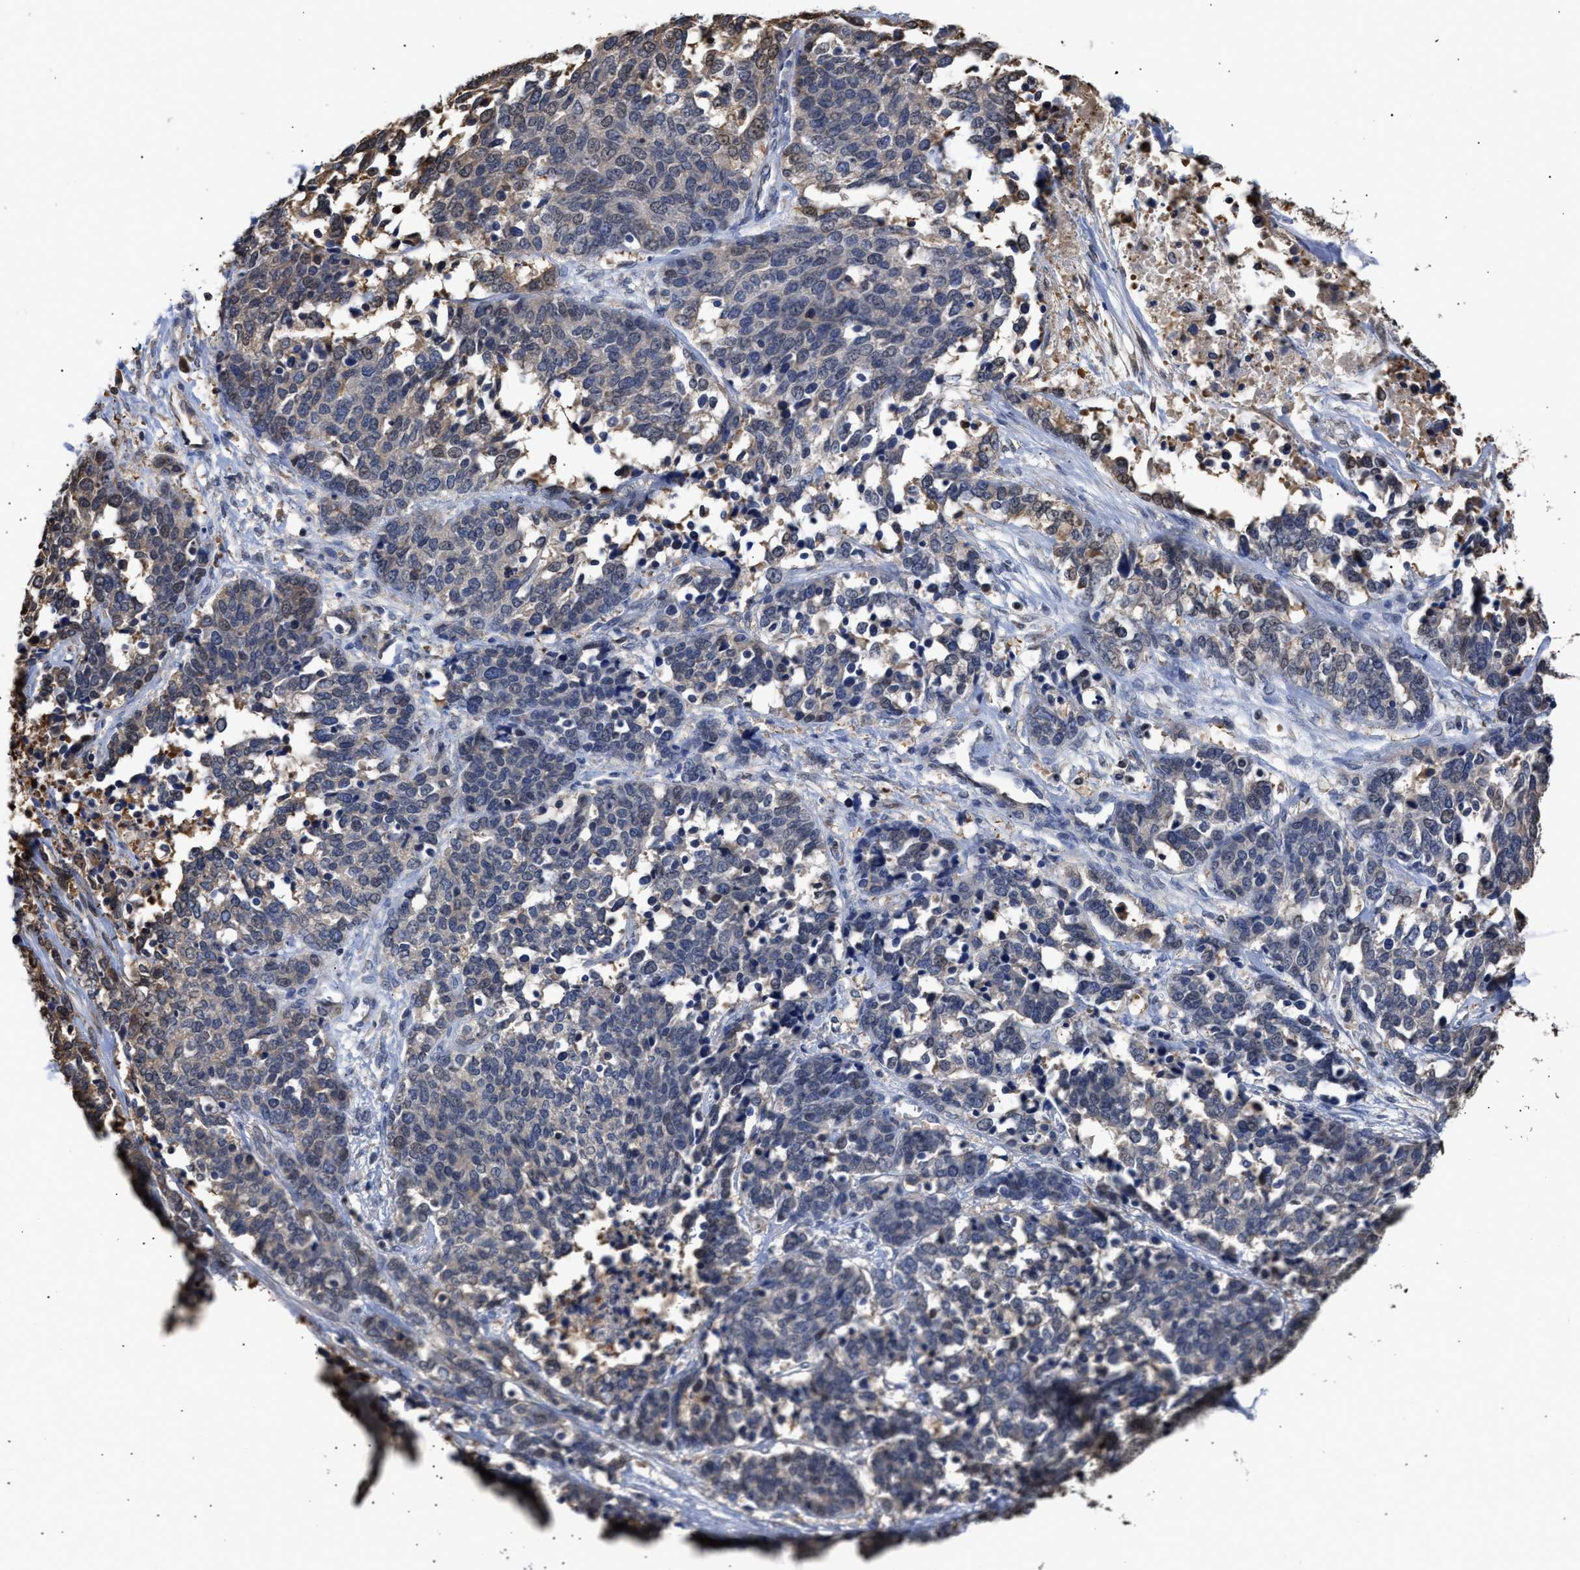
{"staining": {"intensity": "weak", "quantity": "<25%", "location": "cytoplasmic/membranous"}, "tissue": "ovarian cancer", "cell_type": "Tumor cells", "image_type": "cancer", "snomed": [{"axis": "morphology", "description": "Cystadenocarcinoma, serous, NOS"}, {"axis": "topography", "description": "Ovary"}], "caption": "Serous cystadenocarcinoma (ovarian) stained for a protein using IHC displays no expression tumor cells.", "gene": "KLHDC1", "patient": {"sex": "female", "age": 44}}